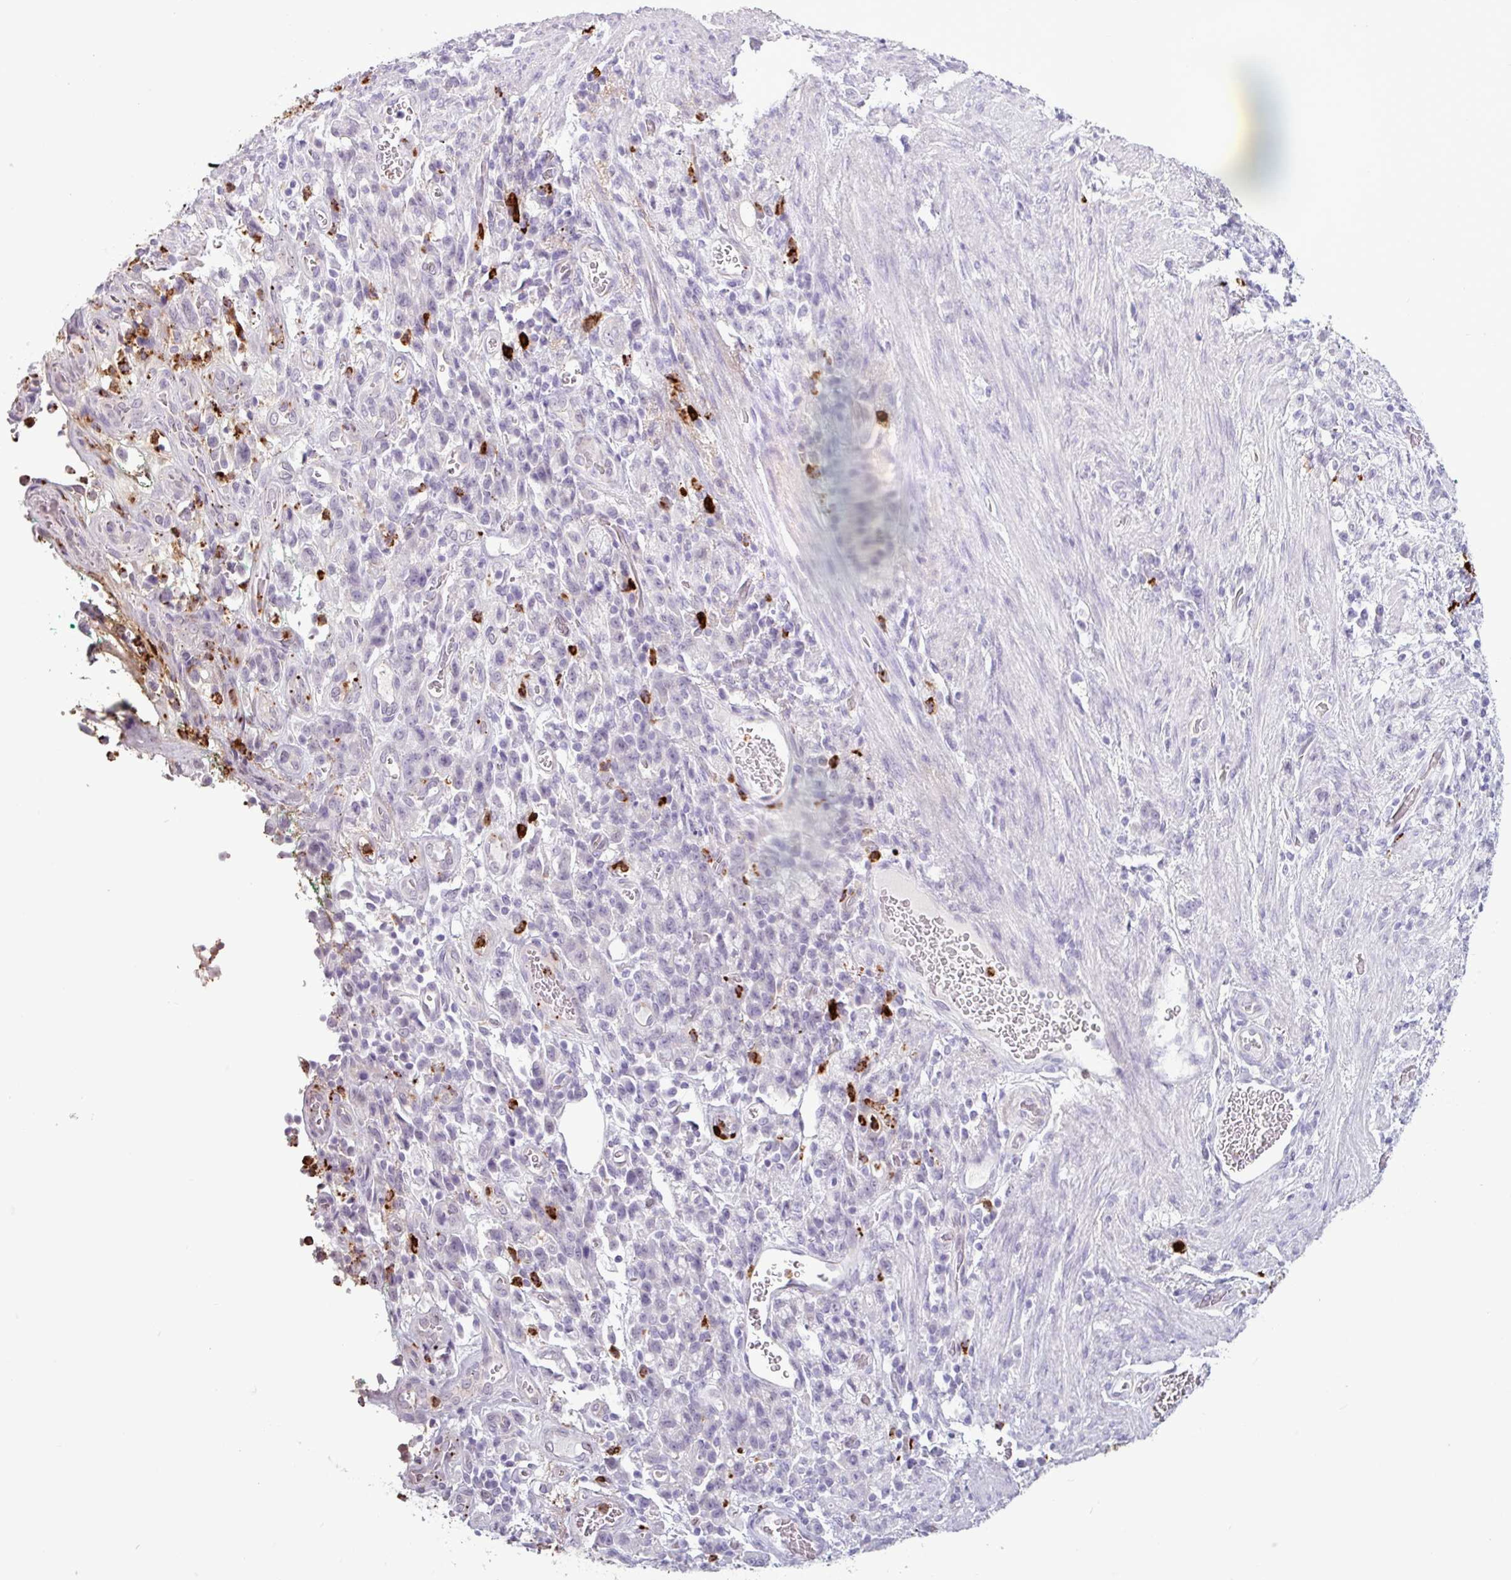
{"staining": {"intensity": "negative", "quantity": "none", "location": "none"}, "tissue": "stomach cancer", "cell_type": "Tumor cells", "image_type": "cancer", "snomed": [{"axis": "morphology", "description": "Adenocarcinoma, NOS"}, {"axis": "topography", "description": "Stomach"}], "caption": "Stomach adenocarcinoma was stained to show a protein in brown. There is no significant expression in tumor cells.", "gene": "TMEM178A", "patient": {"sex": "male", "age": 77}}